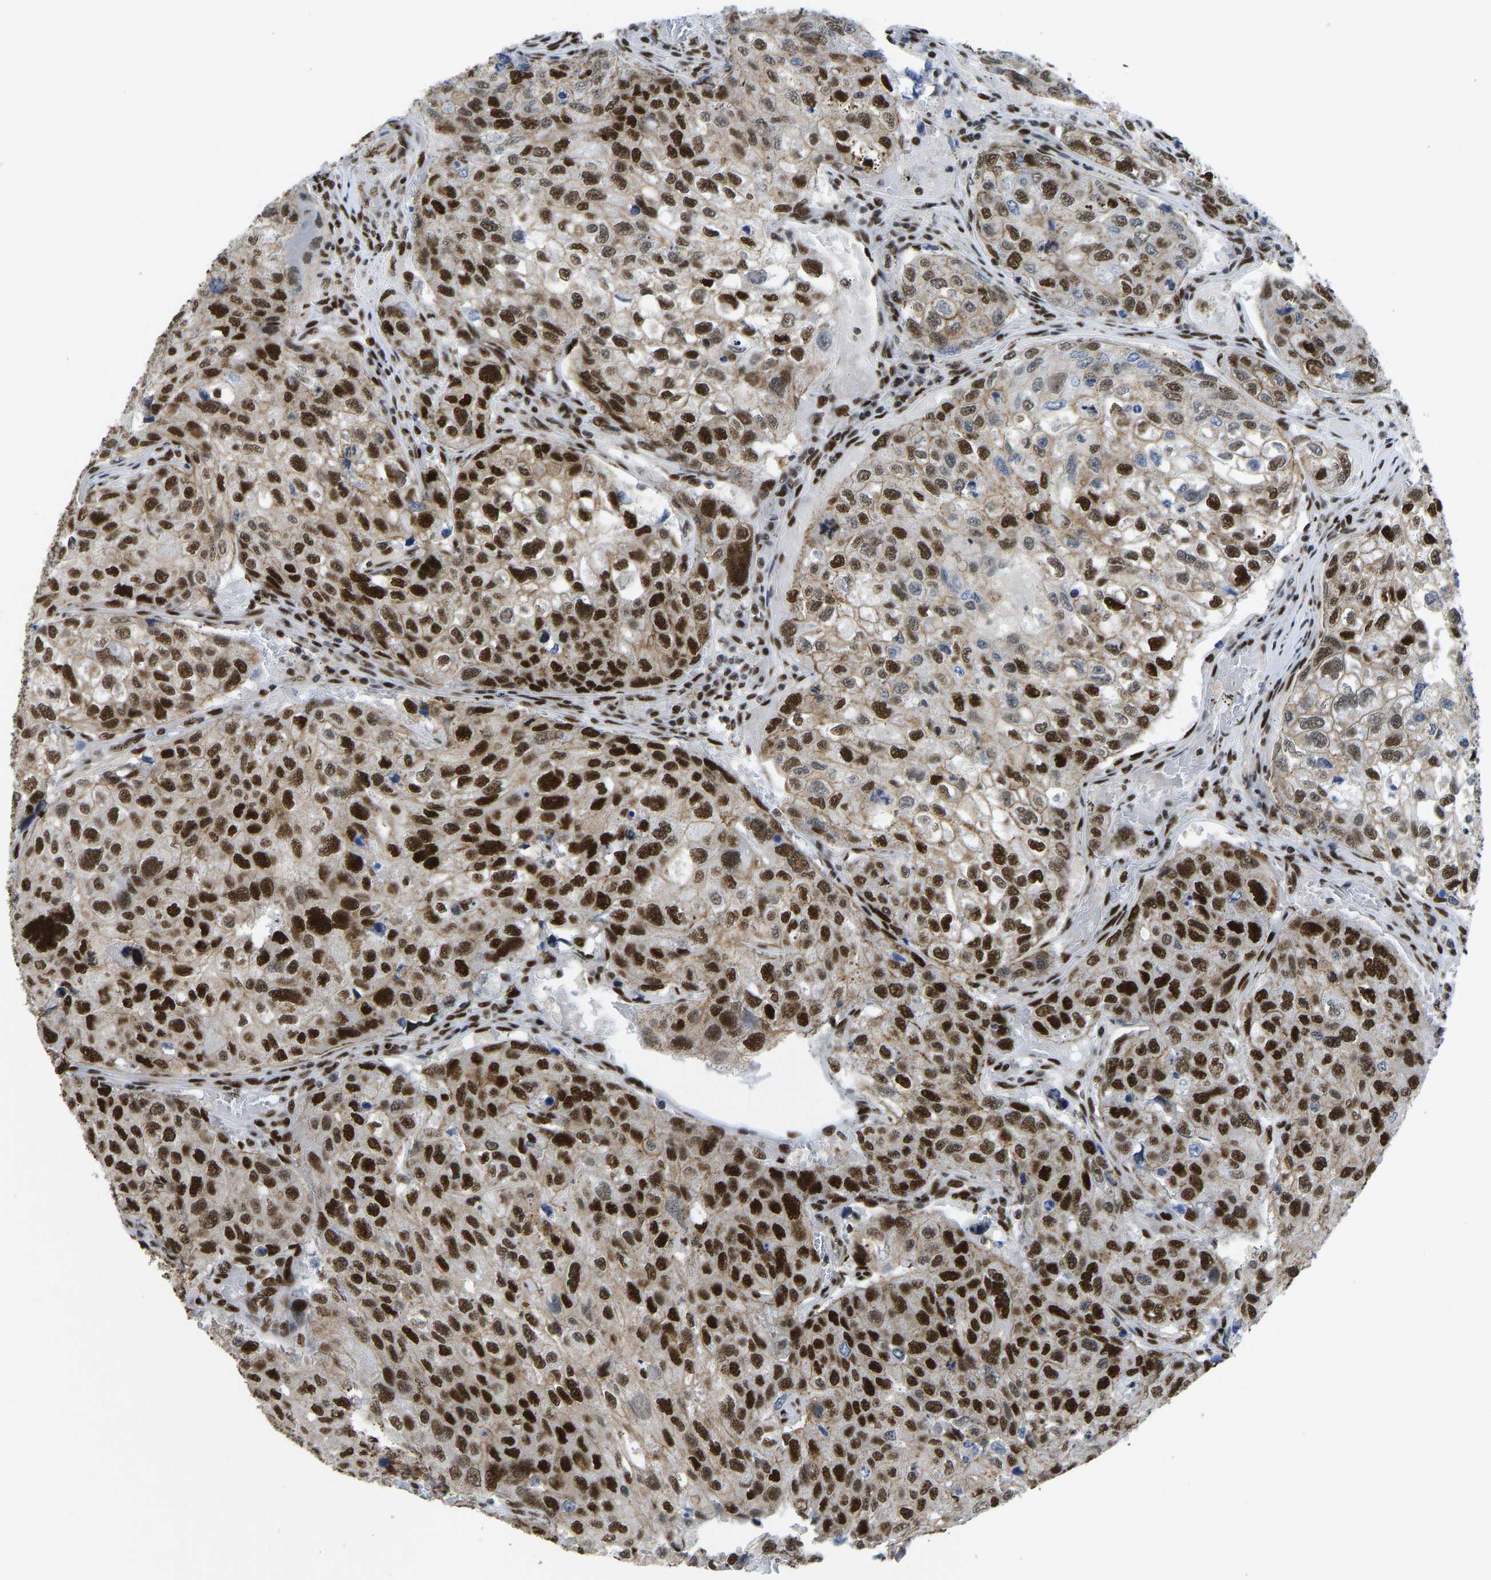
{"staining": {"intensity": "strong", "quantity": ">75%", "location": "nuclear"}, "tissue": "urothelial cancer", "cell_type": "Tumor cells", "image_type": "cancer", "snomed": [{"axis": "morphology", "description": "Urothelial carcinoma, High grade"}, {"axis": "topography", "description": "Lymph node"}, {"axis": "topography", "description": "Urinary bladder"}], "caption": "DAB (3,3'-diaminobenzidine) immunohistochemical staining of urothelial cancer demonstrates strong nuclear protein positivity in approximately >75% of tumor cells. Nuclei are stained in blue.", "gene": "FOXK1", "patient": {"sex": "male", "age": 51}}